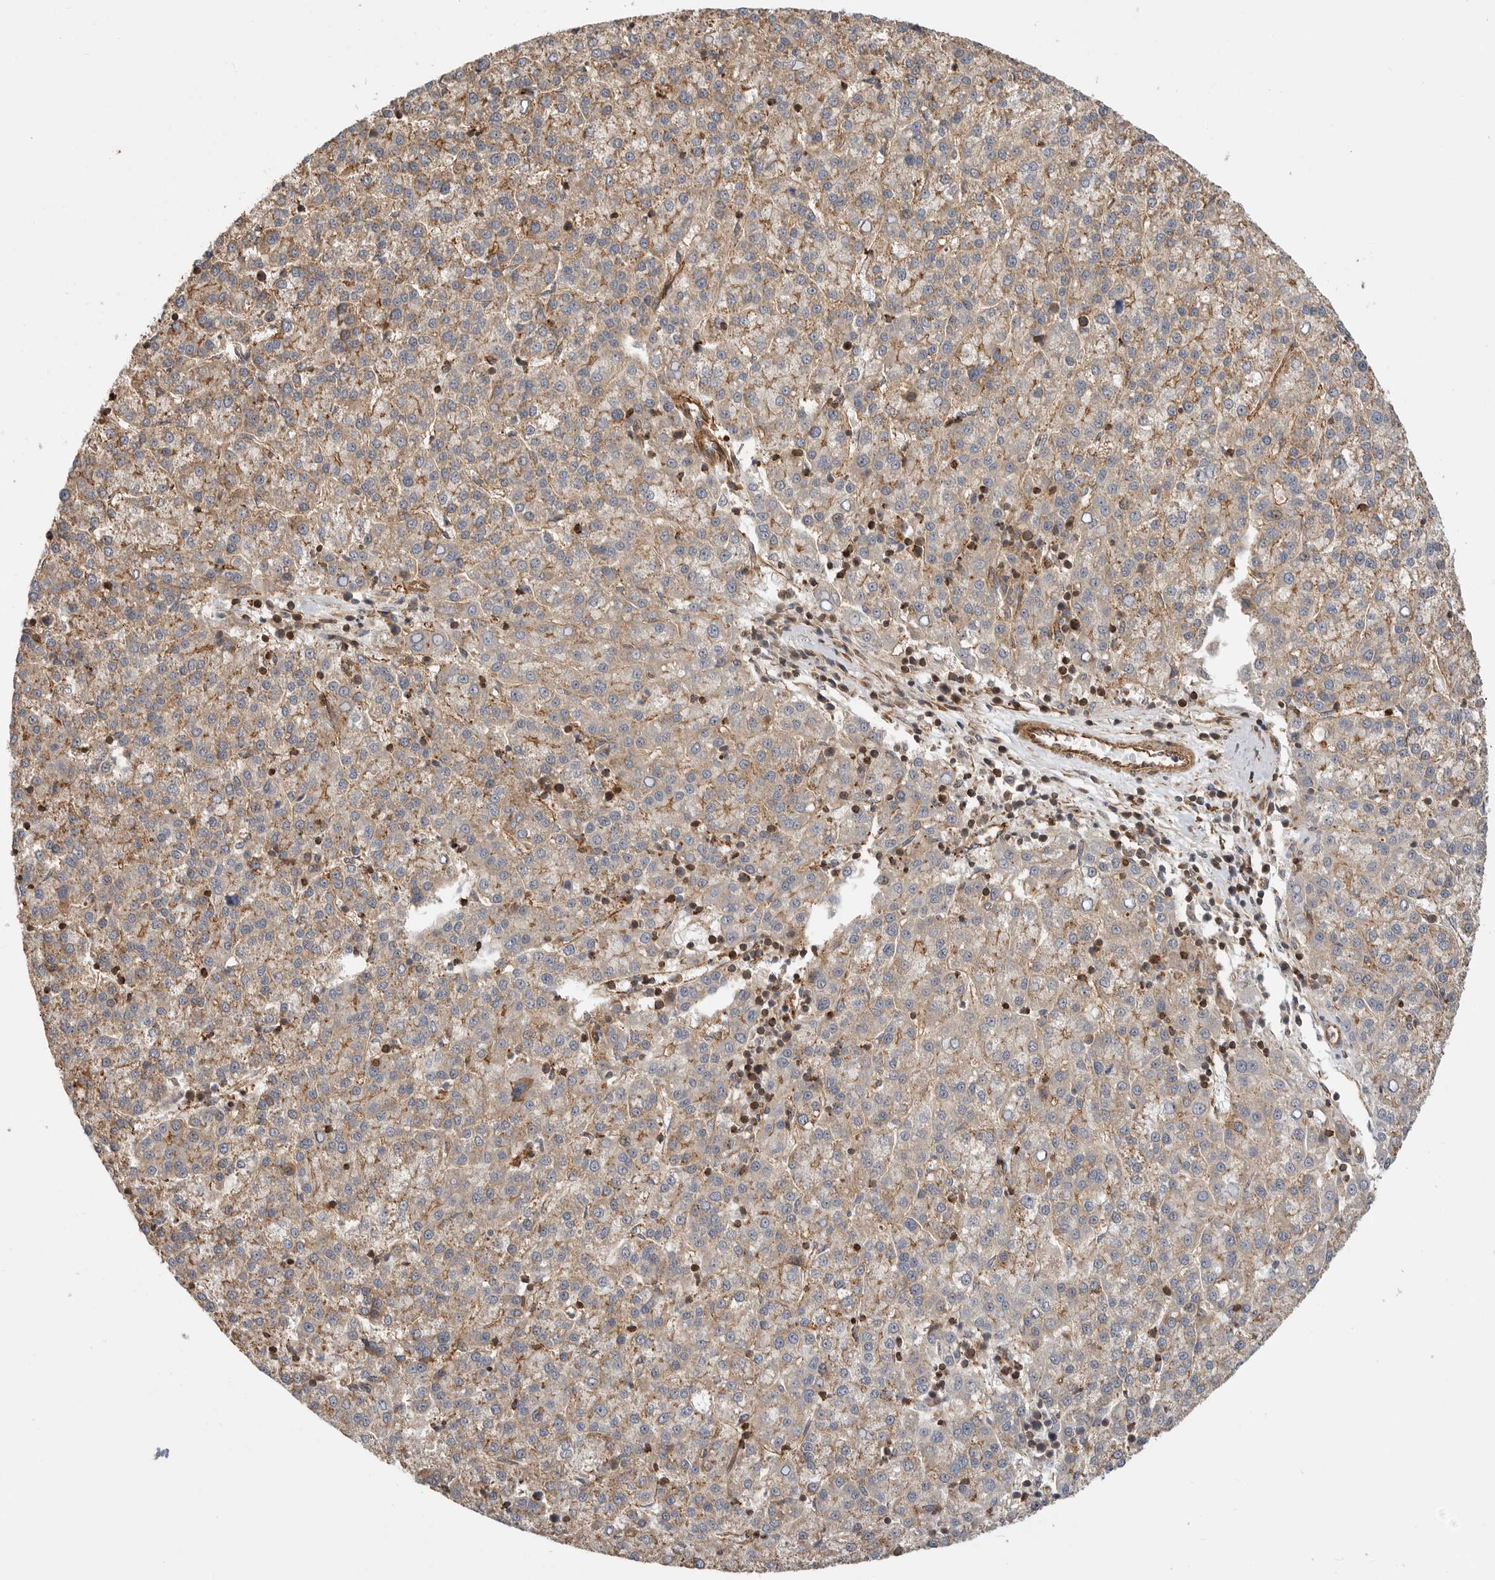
{"staining": {"intensity": "moderate", "quantity": "25%-75%", "location": "cytoplasmic/membranous"}, "tissue": "liver cancer", "cell_type": "Tumor cells", "image_type": "cancer", "snomed": [{"axis": "morphology", "description": "Carcinoma, Hepatocellular, NOS"}, {"axis": "topography", "description": "Liver"}], "caption": "This image shows immunohistochemistry (IHC) staining of hepatocellular carcinoma (liver), with medium moderate cytoplasmic/membranous staining in approximately 25%-75% of tumor cells.", "gene": "GPATCH2", "patient": {"sex": "female", "age": 58}}